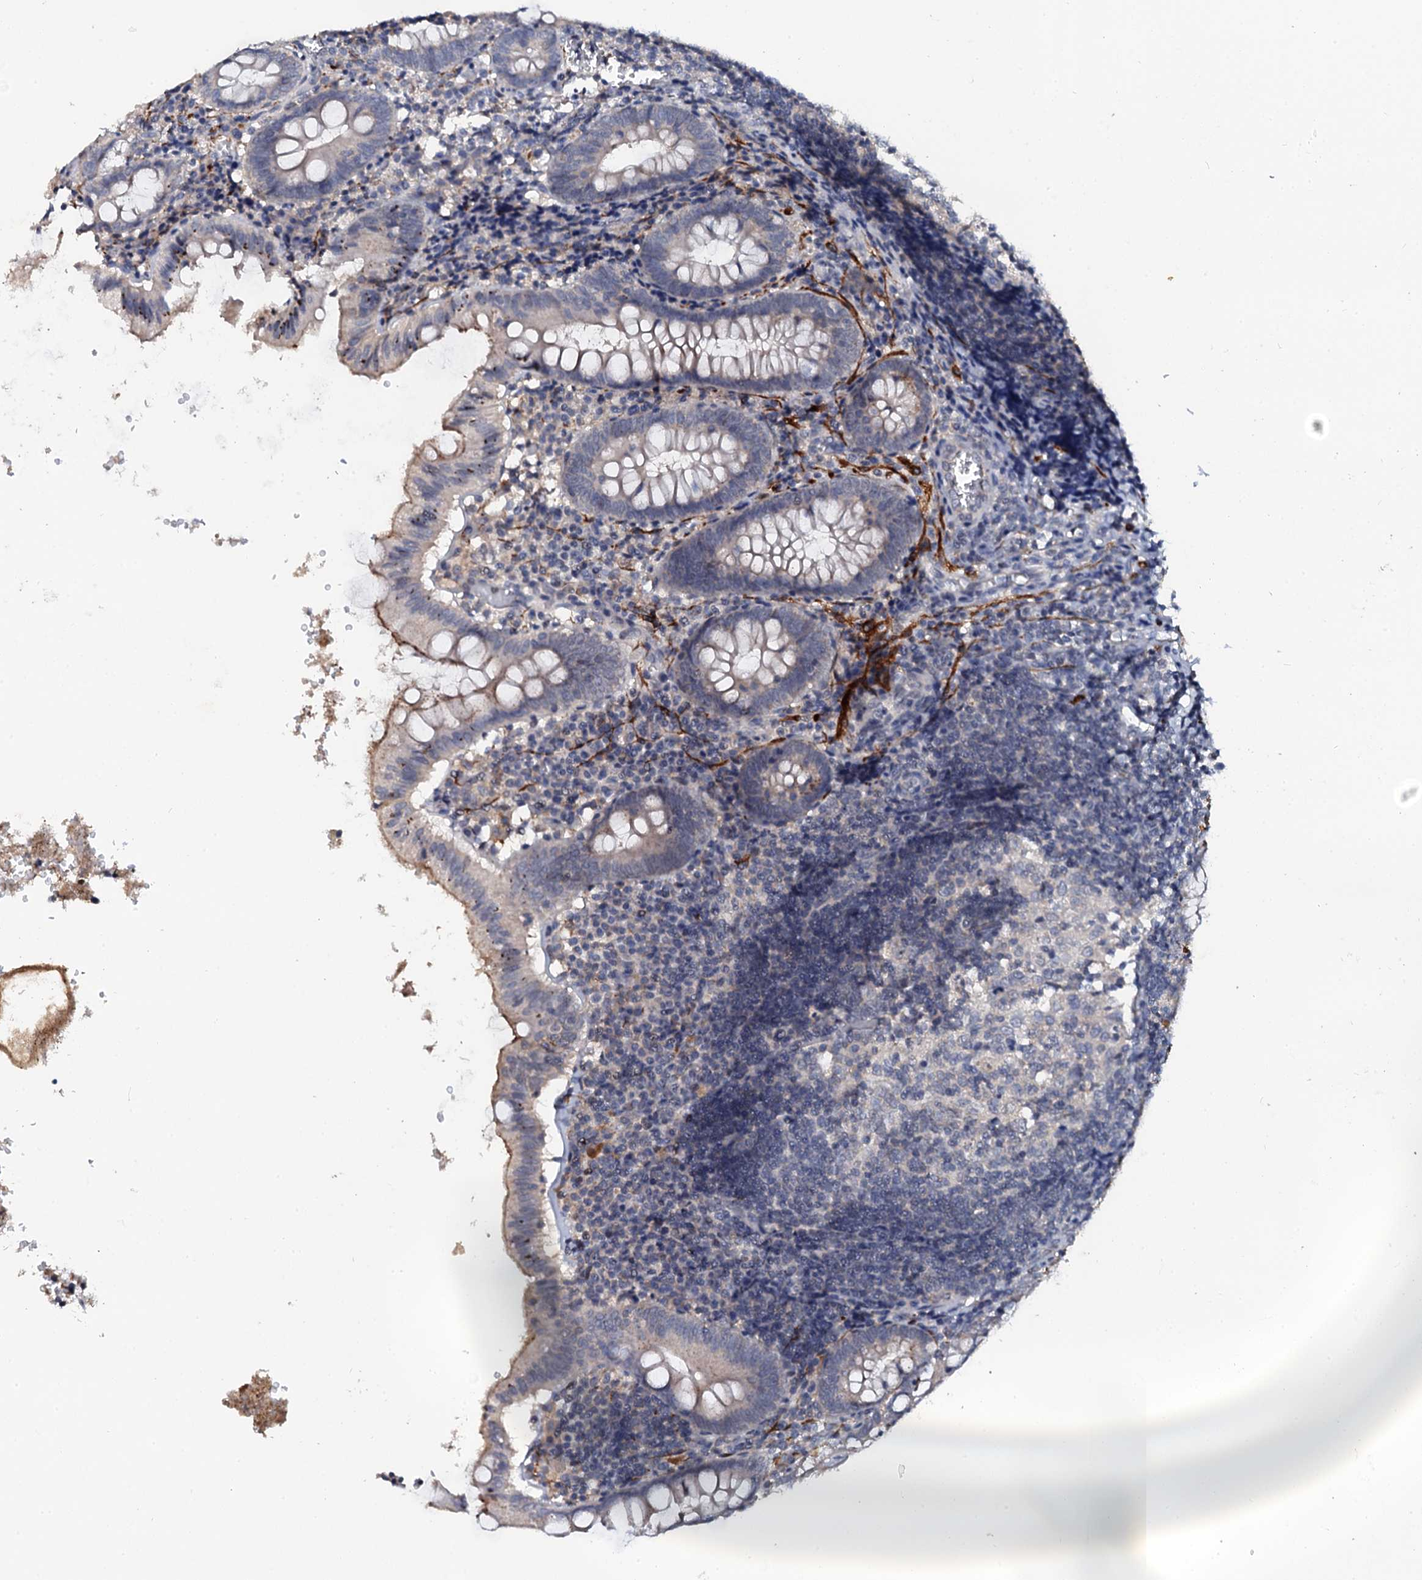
{"staining": {"intensity": "moderate", "quantity": "25%-75%", "location": "cytoplasmic/membranous"}, "tissue": "appendix", "cell_type": "Glandular cells", "image_type": "normal", "snomed": [{"axis": "morphology", "description": "Normal tissue, NOS"}, {"axis": "topography", "description": "Appendix"}], "caption": "Immunohistochemical staining of normal human appendix shows moderate cytoplasmic/membranous protein positivity in about 25%-75% of glandular cells. The protein is stained brown, and the nuclei are stained in blue (DAB (3,3'-diaminobenzidine) IHC with brightfield microscopy, high magnification).", "gene": "NALF1", "patient": {"sex": "male", "age": 8}}